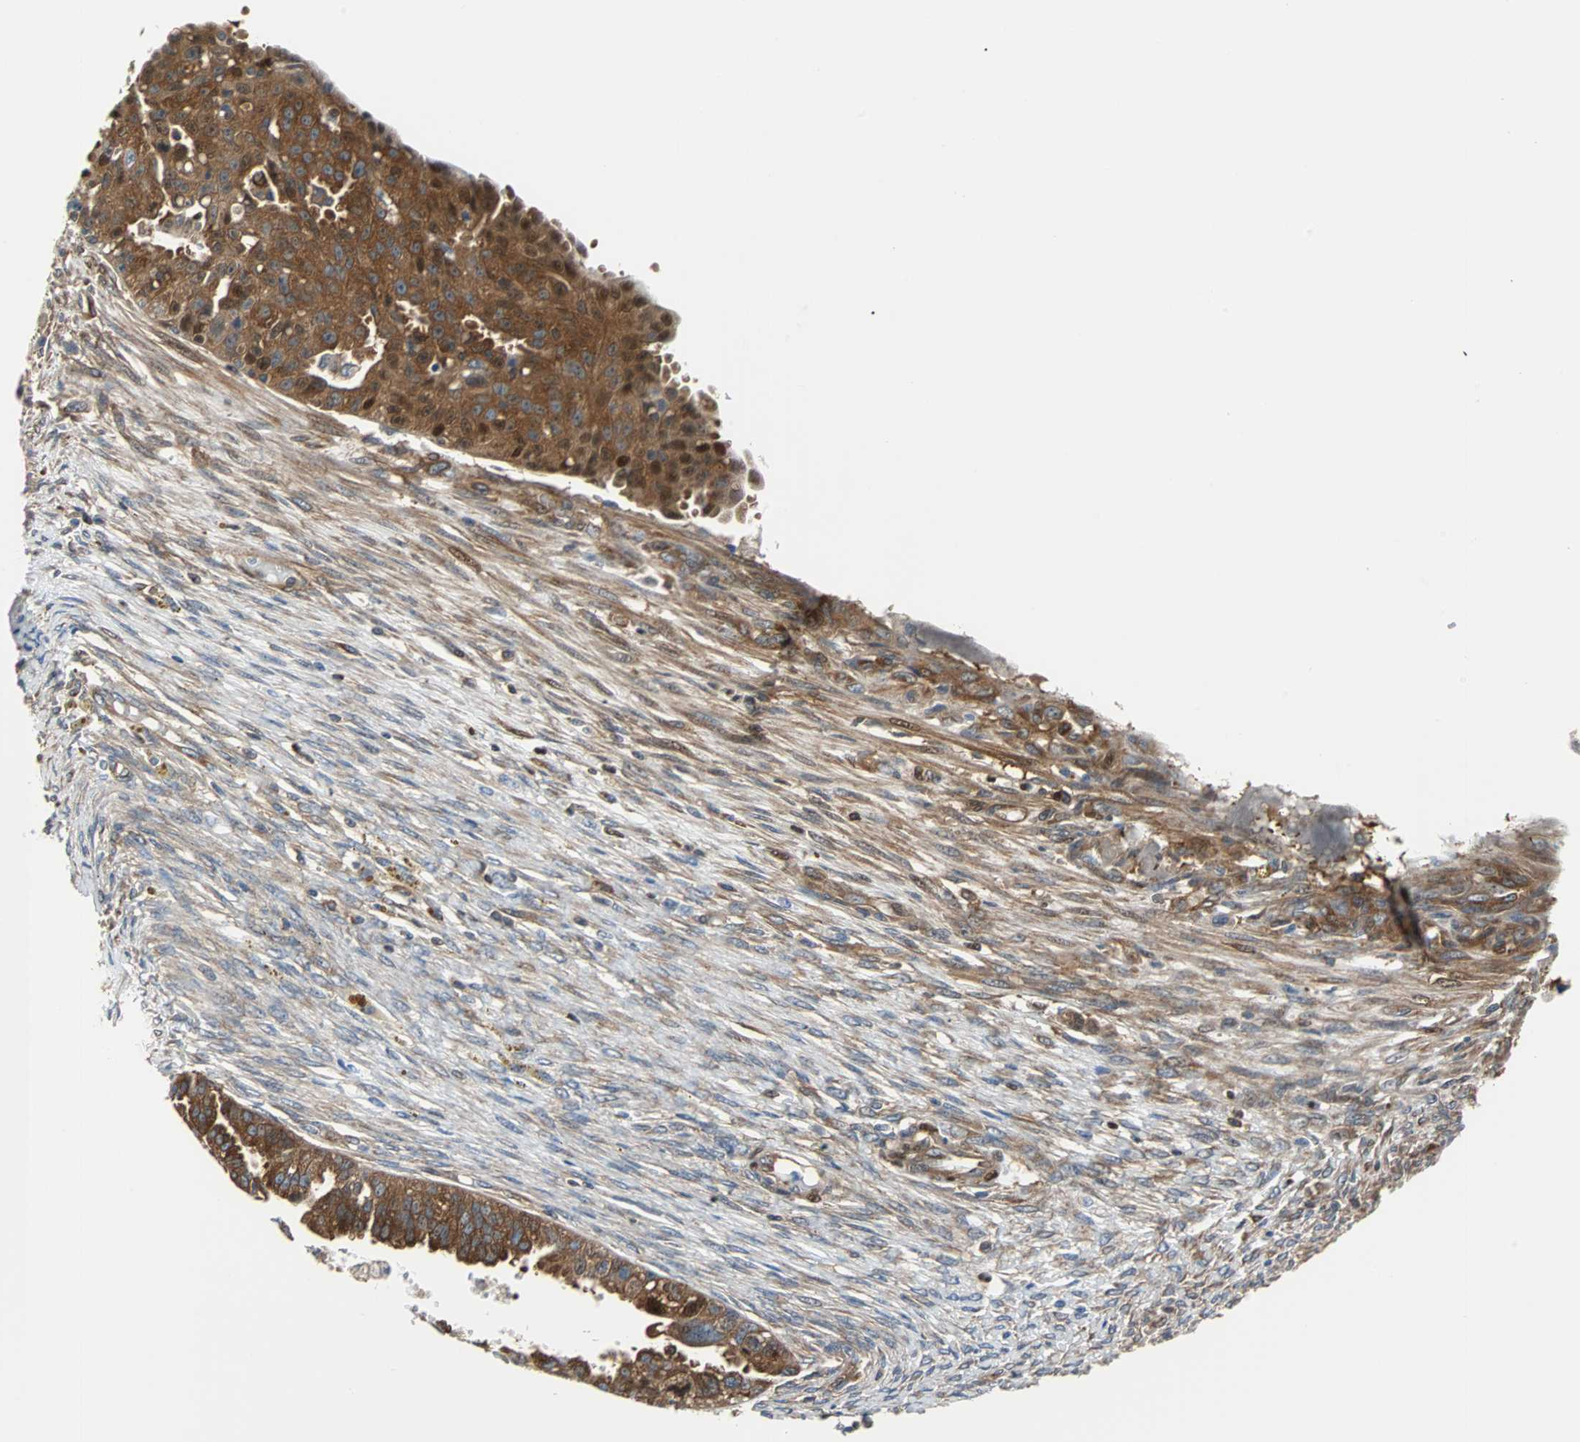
{"staining": {"intensity": "strong", "quantity": ">75%", "location": "cytoplasmic/membranous"}, "tissue": "ovarian cancer", "cell_type": "Tumor cells", "image_type": "cancer", "snomed": [{"axis": "morphology", "description": "Cystadenocarcinoma, serous, NOS"}, {"axis": "topography", "description": "Ovary"}], "caption": "Brown immunohistochemical staining in human serous cystadenocarcinoma (ovarian) reveals strong cytoplasmic/membranous expression in about >75% of tumor cells.", "gene": "RELA", "patient": {"sex": "female", "age": 58}}